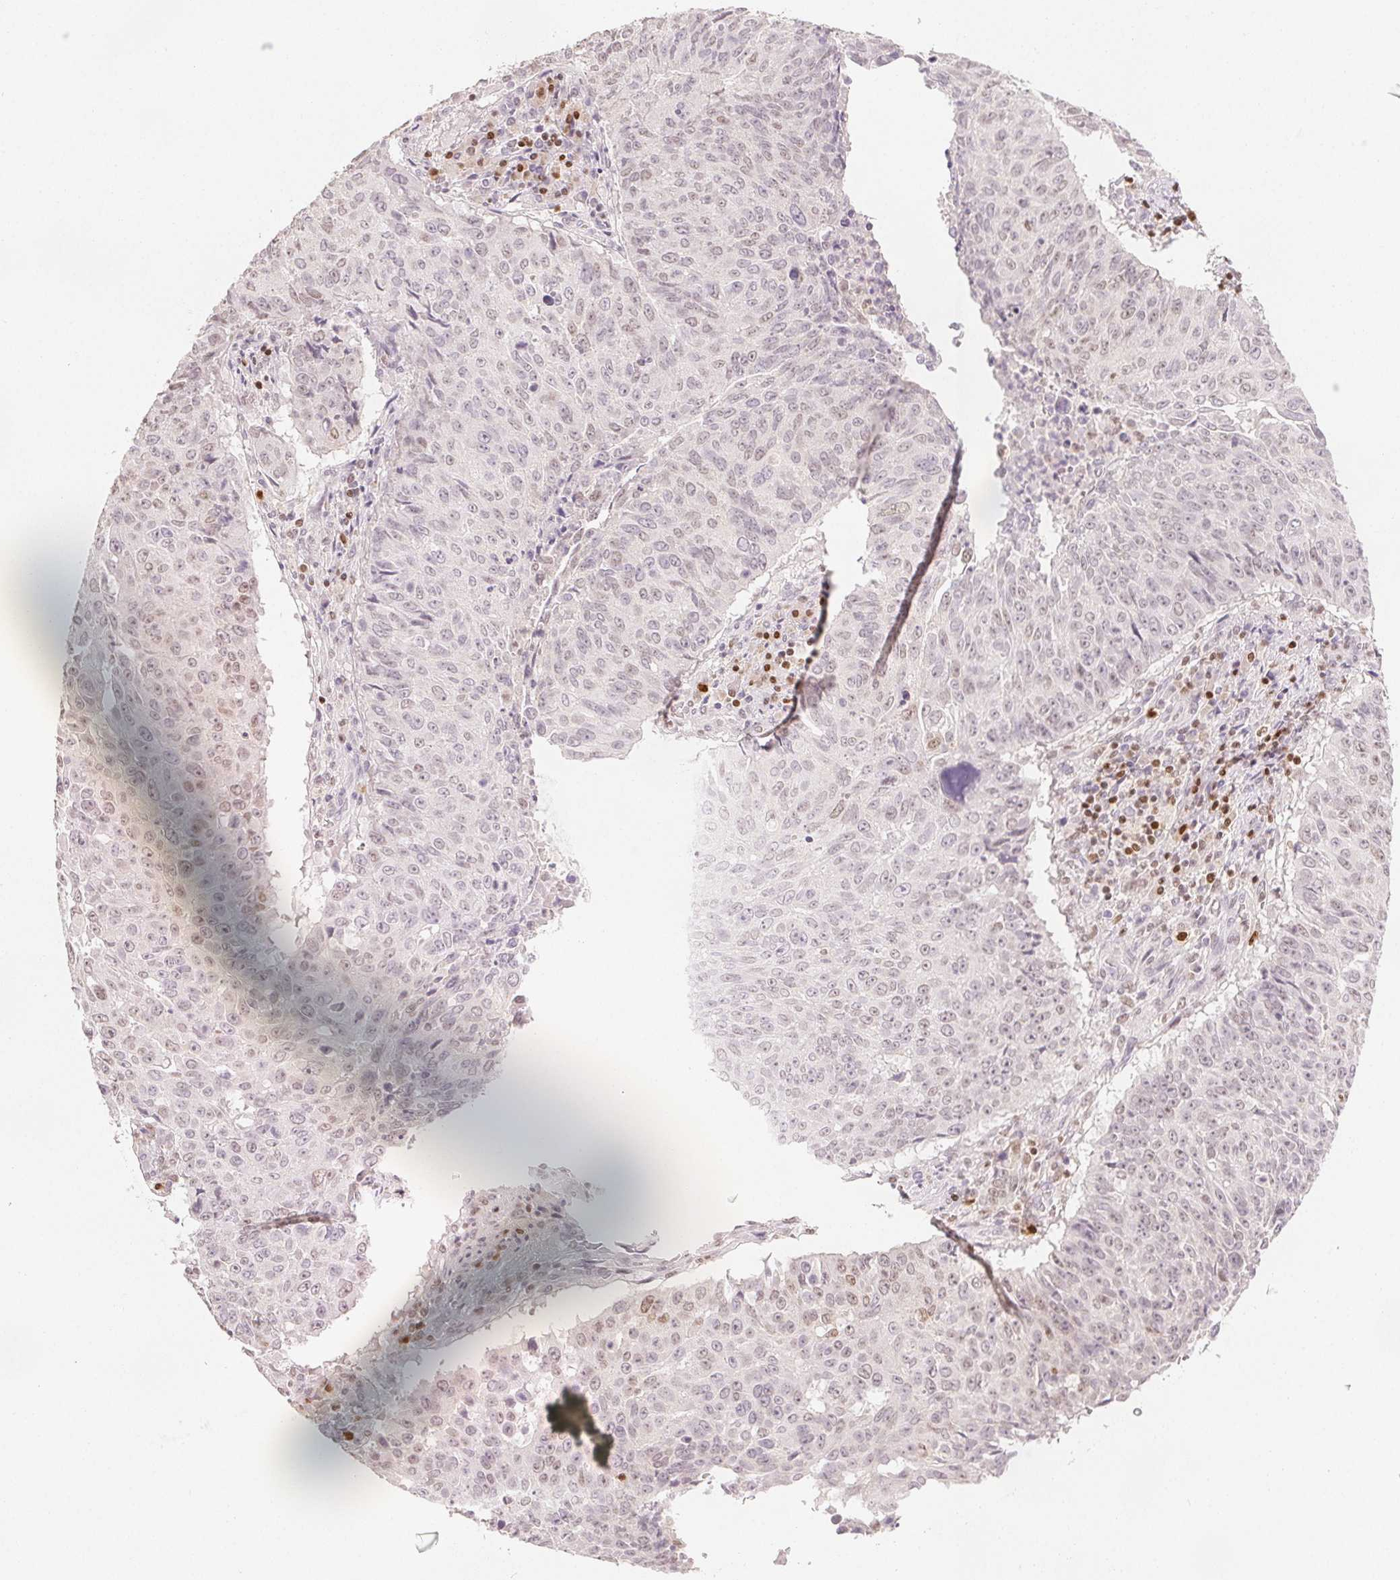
{"staining": {"intensity": "negative", "quantity": "none", "location": "none"}, "tissue": "lung cancer", "cell_type": "Tumor cells", "image_type": "cancer", "snomed": [{"axis": "morphology", "description": "Normal tissue, NOS"}, {"axis": "morphology", "description": "Squamous cell carcinoma, NOS"}, {"axis": "topography", "description": "Bronchus"}, {"axis": "topography", "description": "Lung"}], "caption": "DAB (3,3'-diaminobenzidine) immunohistochemical staining of human lung cancer (squamous cell carcinoma) displays no significant expression in tumor cells.", "gene": "RUNX2", "patient": {"sex": "male", "age": 64}}